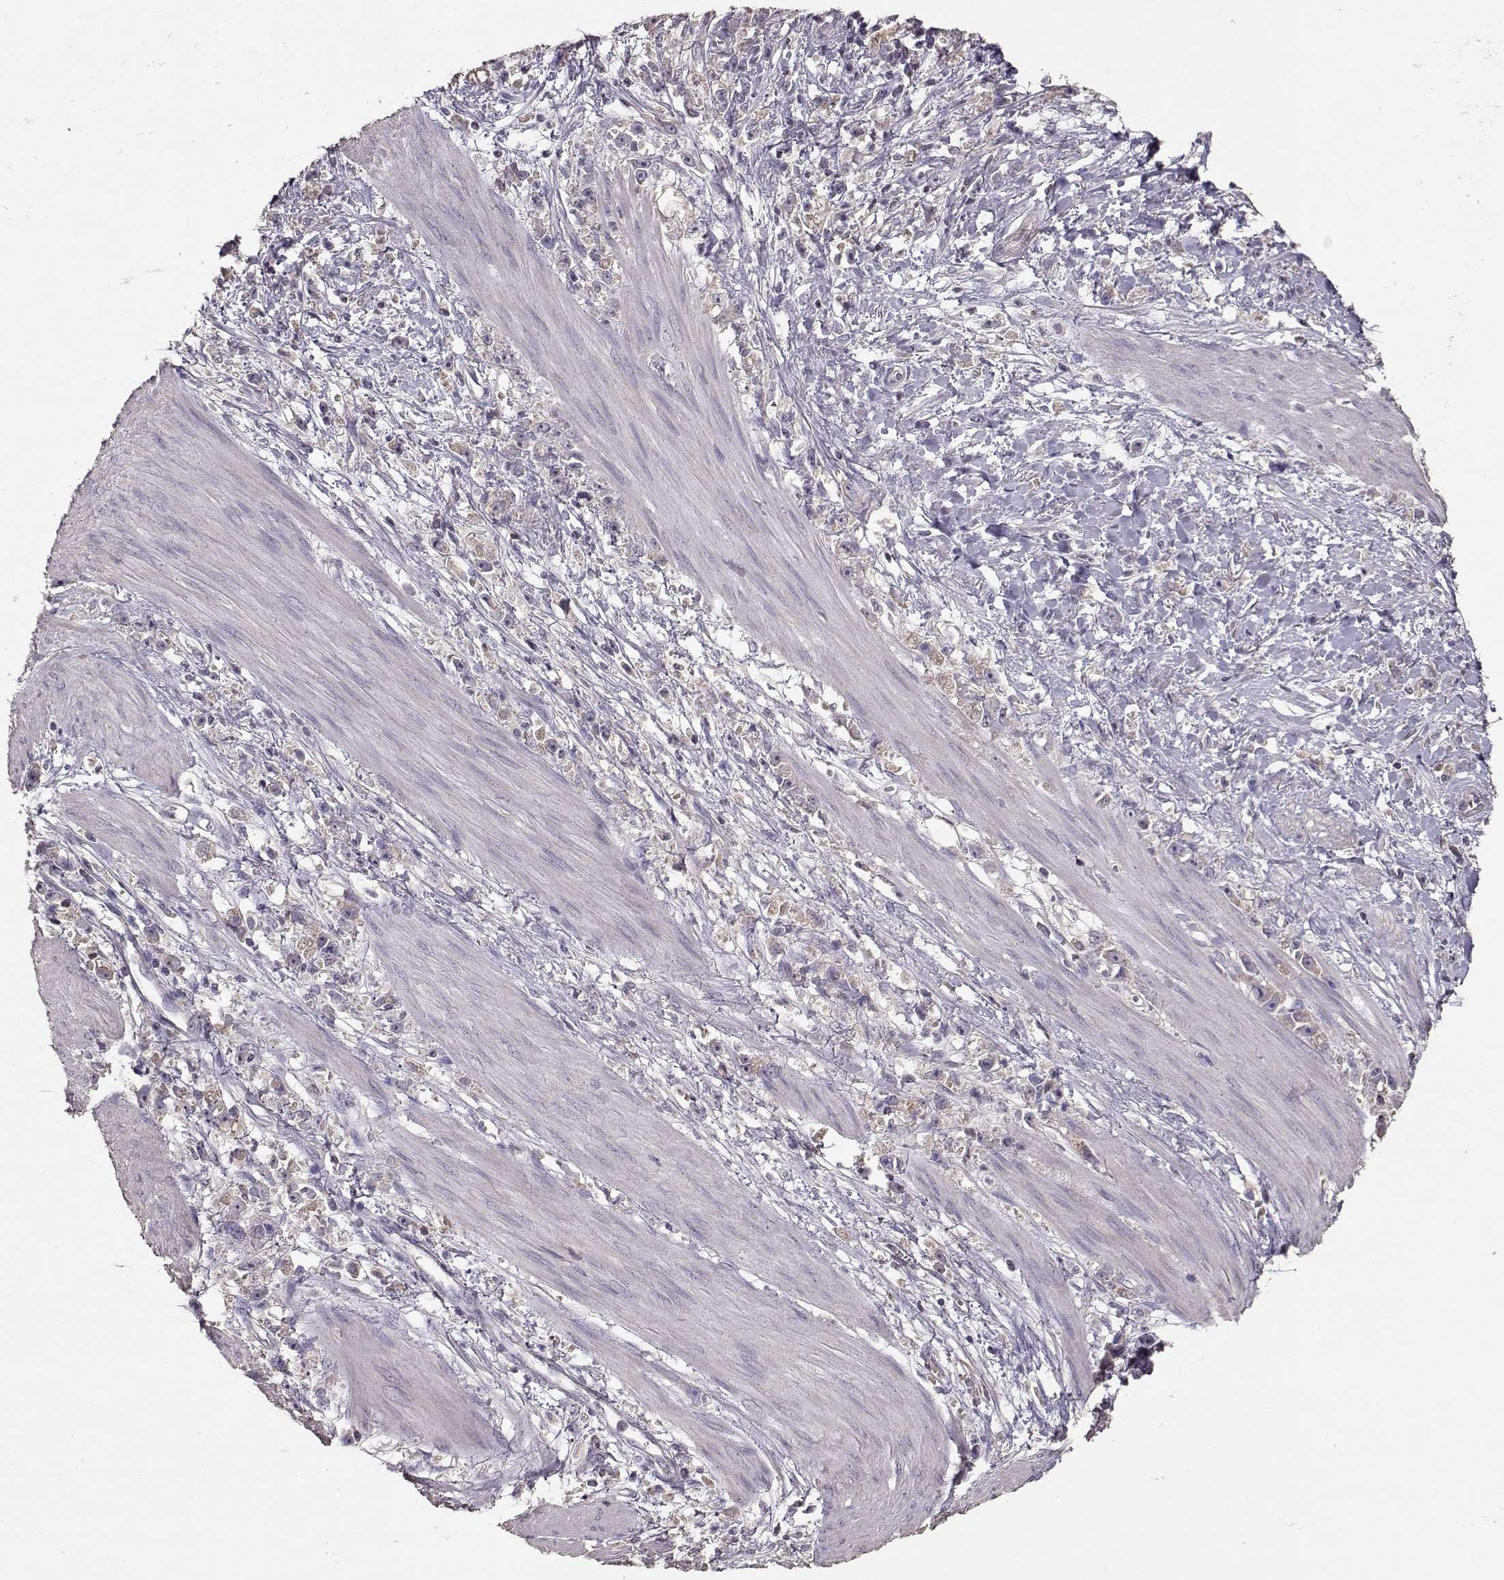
{"staining": {"intensity": "weak", "quantity": "25%-75%", "location": "cytoplasmic/membranous"}, "tissue": "stomach cancer", "cell_type": "Tumor cells", "image_type": "cancer", "snomed": [{"axis": "morphology", "description": "Adenocarcinoma, NOS"}, {"axis": "topography", "description": "Stomach"}], "caption": "Immunohistochemistry (IHC) of human stomach cancer (adenocarcinoma) demonstrates low levels of weak cytoplasmic/membranous staining in about 25%-75% of tumor cells.", "gene": "PMCH", "patient": {"sex": "female", "age": 59}}